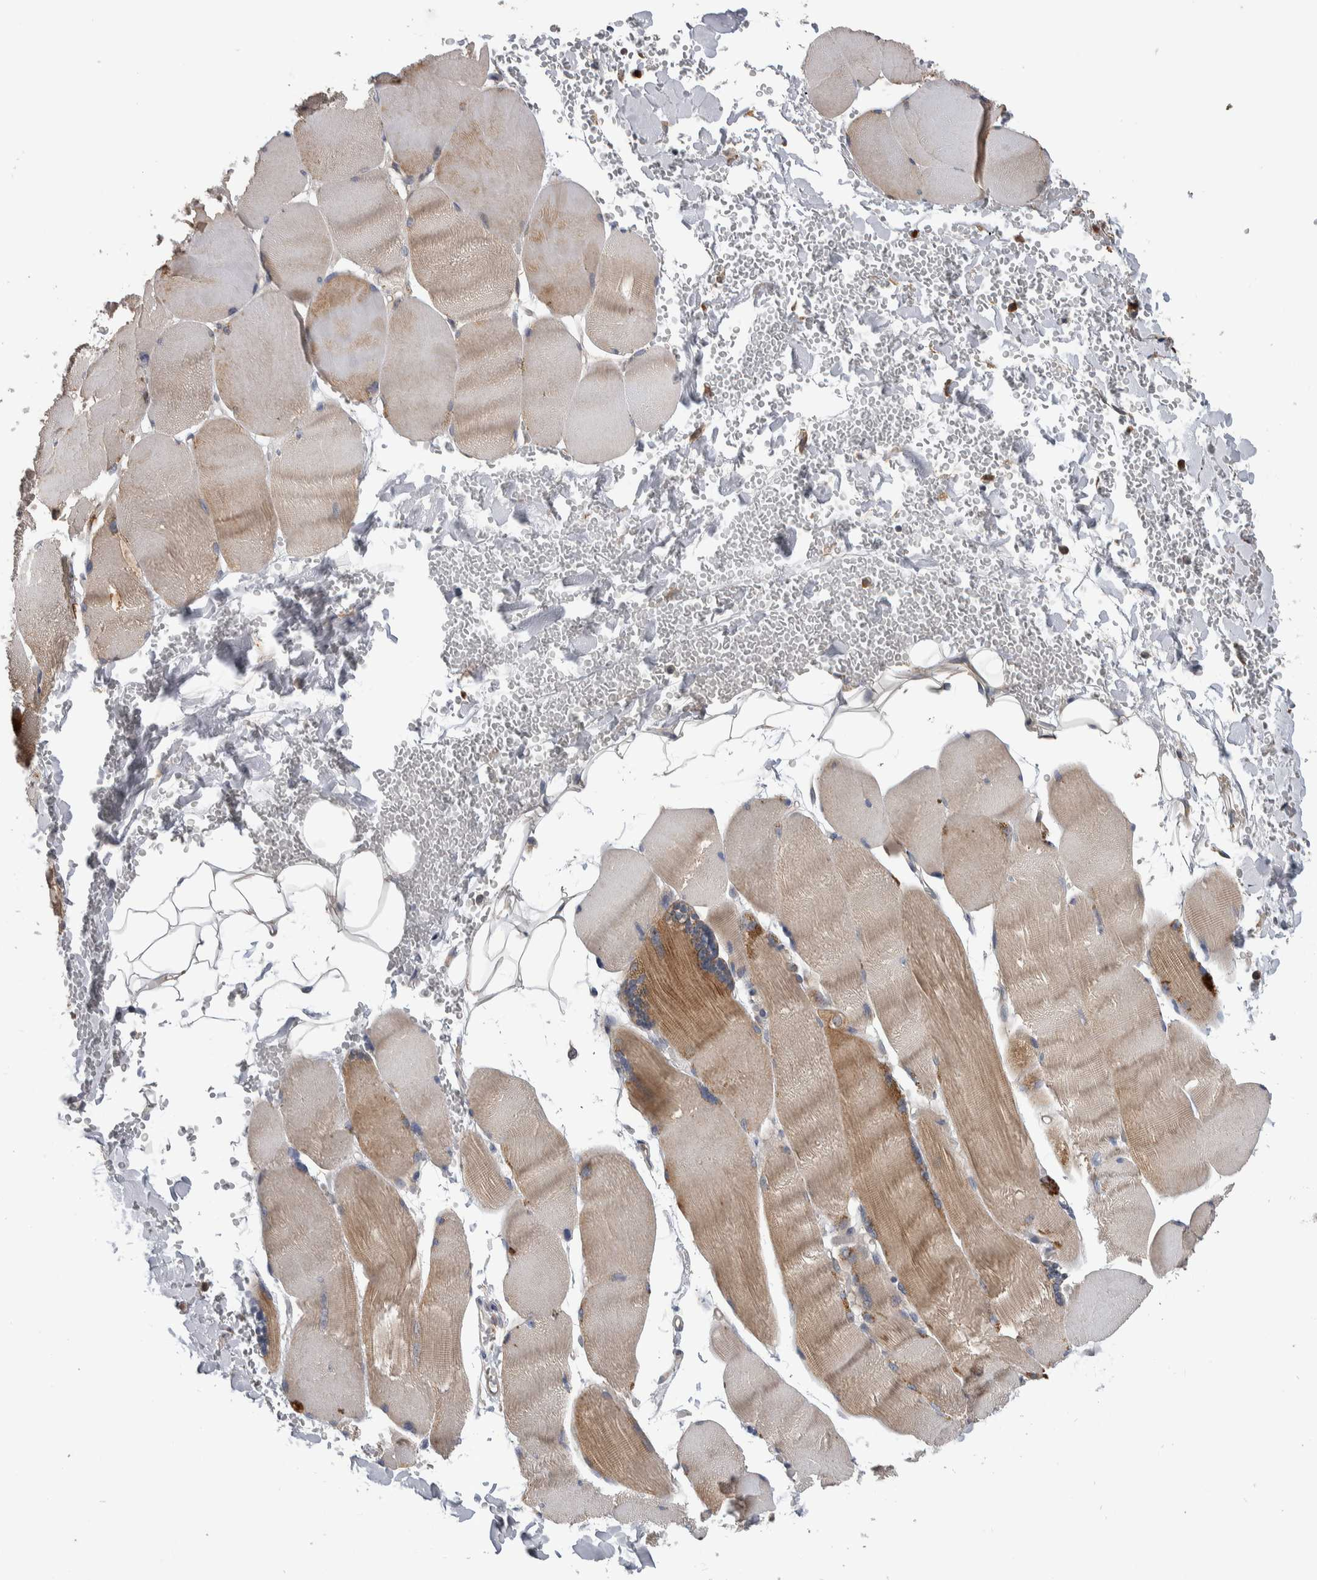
{"staining": {"intensity": "weak", "quantity": "<25%", "location": "cytoplasmic/membranous"}, "tissue": "skeletal muscle", "cell_type": "Myocytes", "image_type": "normal", "snomed": [{"axis": "morphology", "description": "Normal tissue, NOS"}, {"axis": "topography", "description": "Skin"}, {"axis": "topography", "description": "Skeletal muscle"}], "caption": "A micrograph of skeletal muscle stained for a protein shows no brown staining in myocytes.", "gene": "SDCBP", "patient": {"sex": "male", "age": 83}}